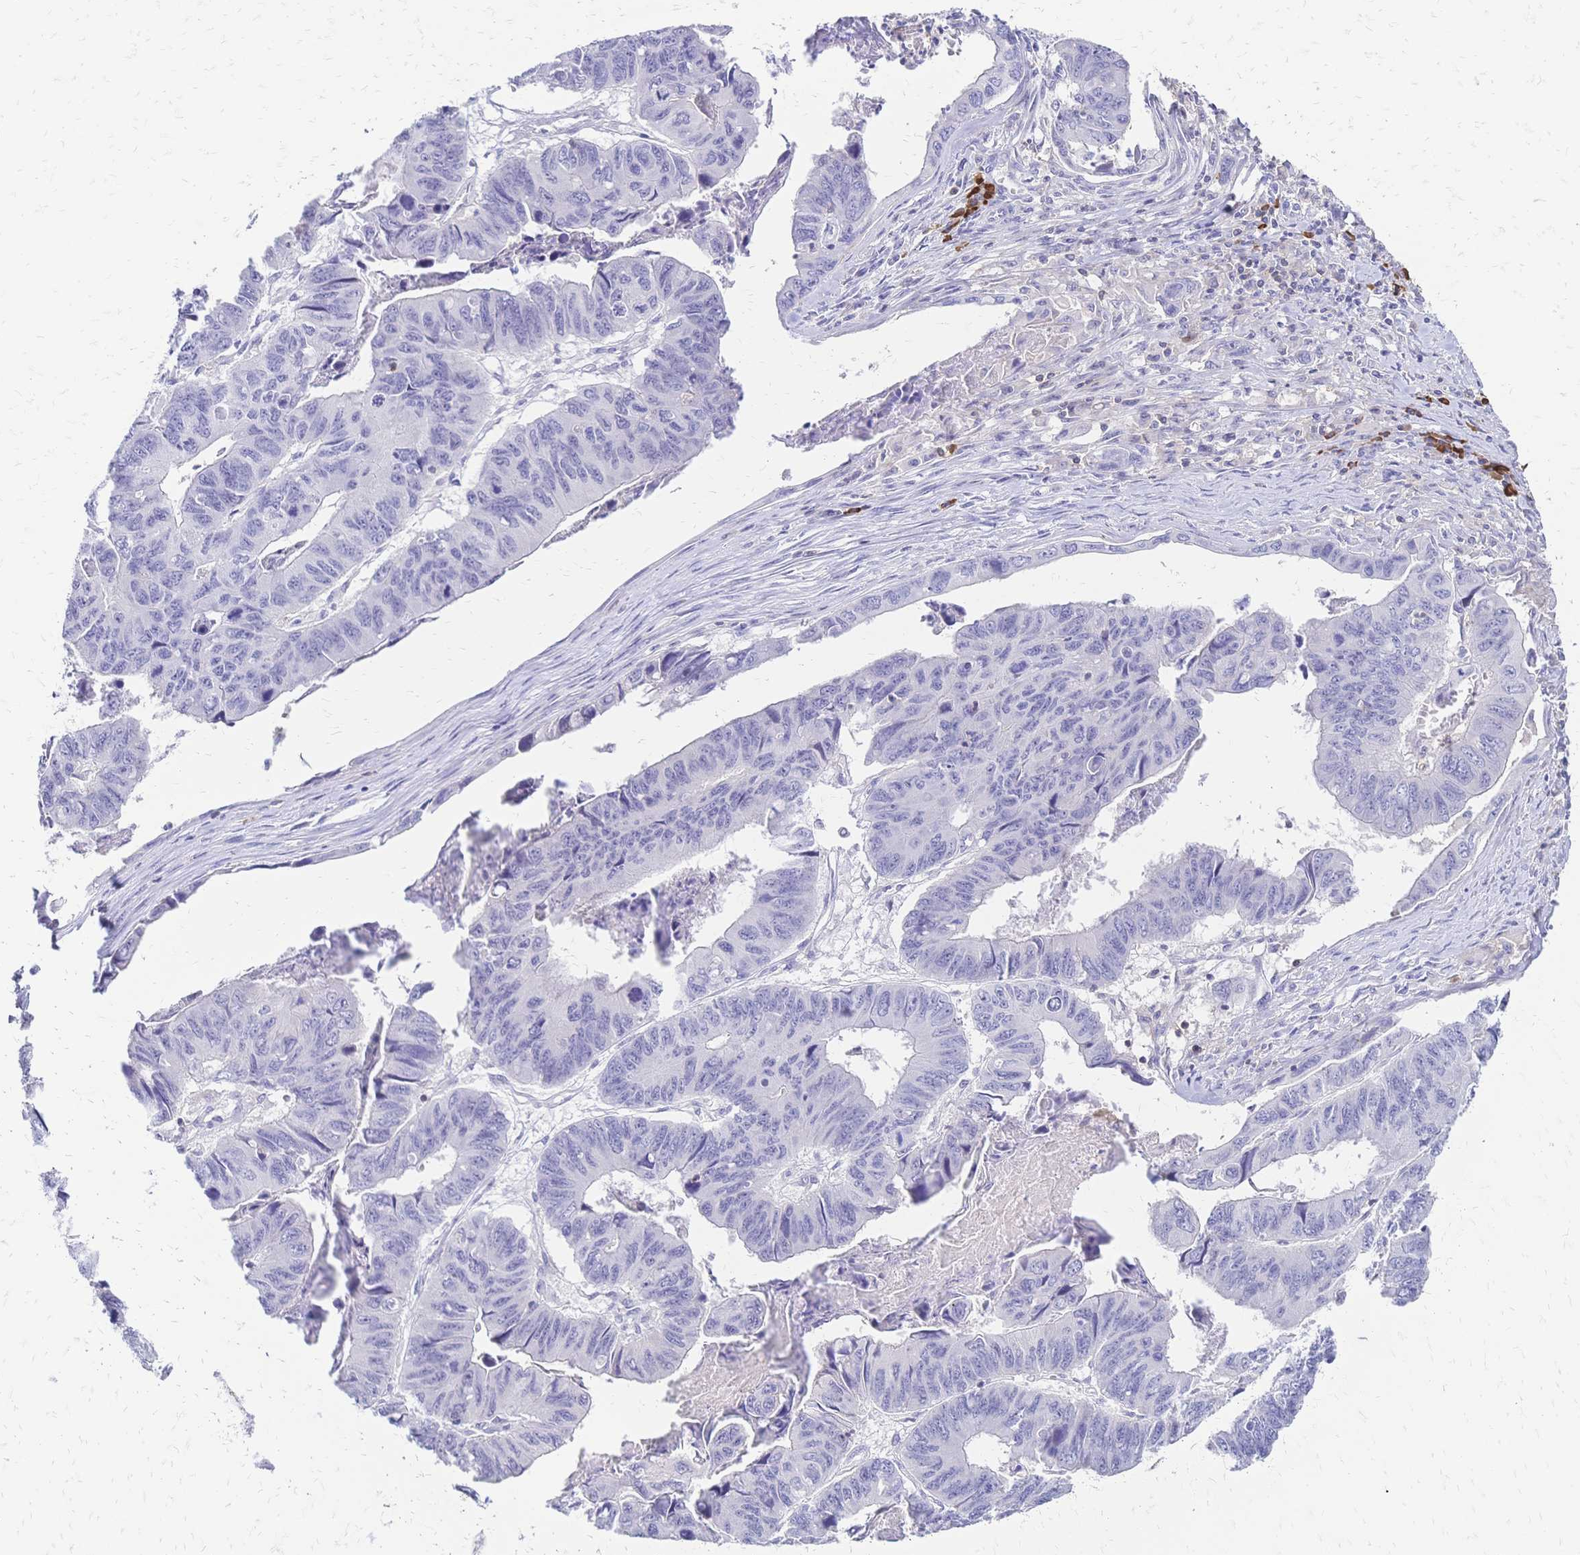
{"staining": {"intensity": "negative", "quantity": "none", "location": "none"}, "tissue": "stomach cancer", "cell_type": "Tumor cells", "image_type": "cancer", "snomed": [{"axis": "morphology", "description": "Adenocarcinoma, NOS"}, {"axis": "topography", "description": "Stomach, lower"}], "caption": "Immunohistochemistry micrograph of human stomach cancer (adenocarcinoma) stained for a protein (brown), which shows no staining in tumor cells. (DAB immunohistochemistry visualized using brightfield microscopy, high magnification).", "gene": "IL2RA", "patient": {"sex": "male", "age": 77}}